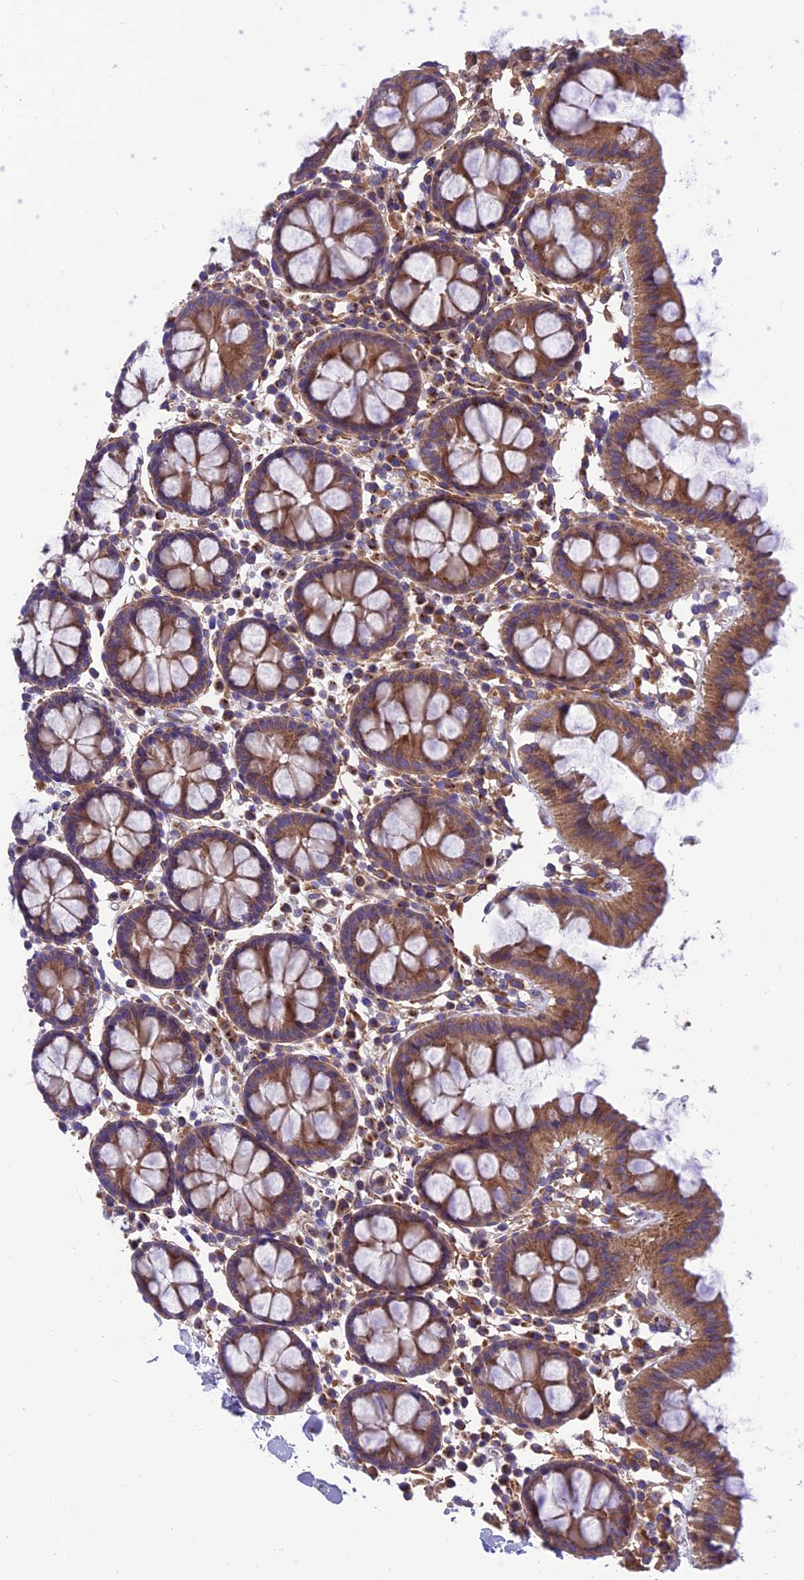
{"staining": {"intensity": "negative", "quantity": "none", "location": "none"}, "tissue": "colon", "cell_type": "Endothelial cells", "image_type": "normal", "snomed": [{"axis": "morphology", "description": "Normal tissue, NOS"}, {"axis": "topography", "description": "Colon"}], "caption": "Endothelial cells show no significant expression in benign colon.", "gene": "VPS16", "patient": {"sex": "male", "age": 75}}